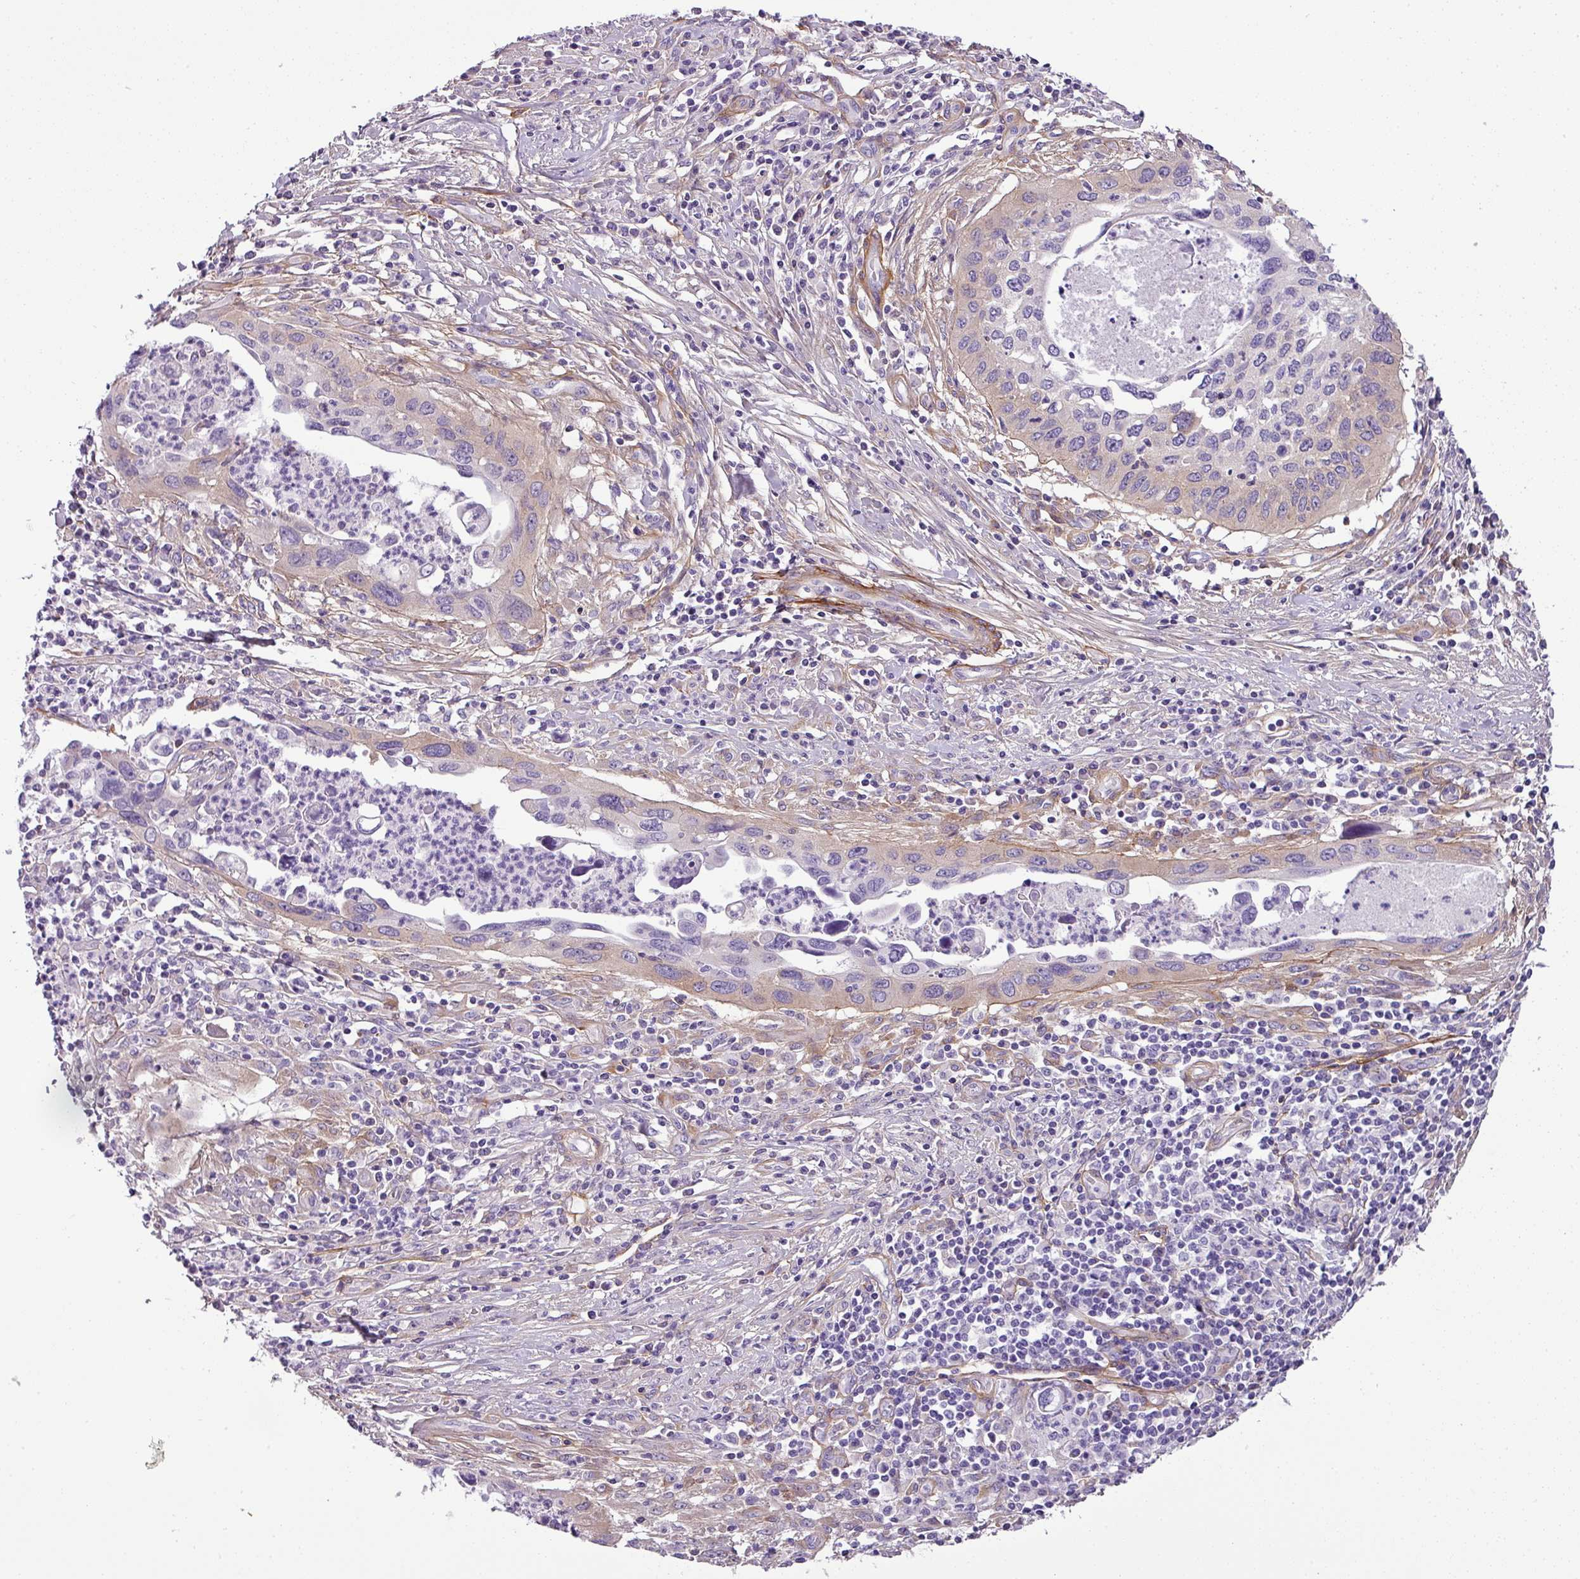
{"staining": {"intensity": "weak", "quantity": "<25%", "location": "cytoplasmic/membranous"}, "tissue": "cervical cancer", "cell_type": "Tumor cells", "image_type": "cancer", "snomed": [{"axis": "morphology", "description": "Squamous cell carcinoma, NOS"}, {"axis": "topography", "description": "Cervix"}], "caption": "An immunohistochemistry (IHC) micrograph of cervical squamous cell carcinoma is shown. There is no staining in tumor cells of cervical squamous cell carcinoma.", "gene": "PARD6G", "patient": {"sex": "female", "age": 38}}